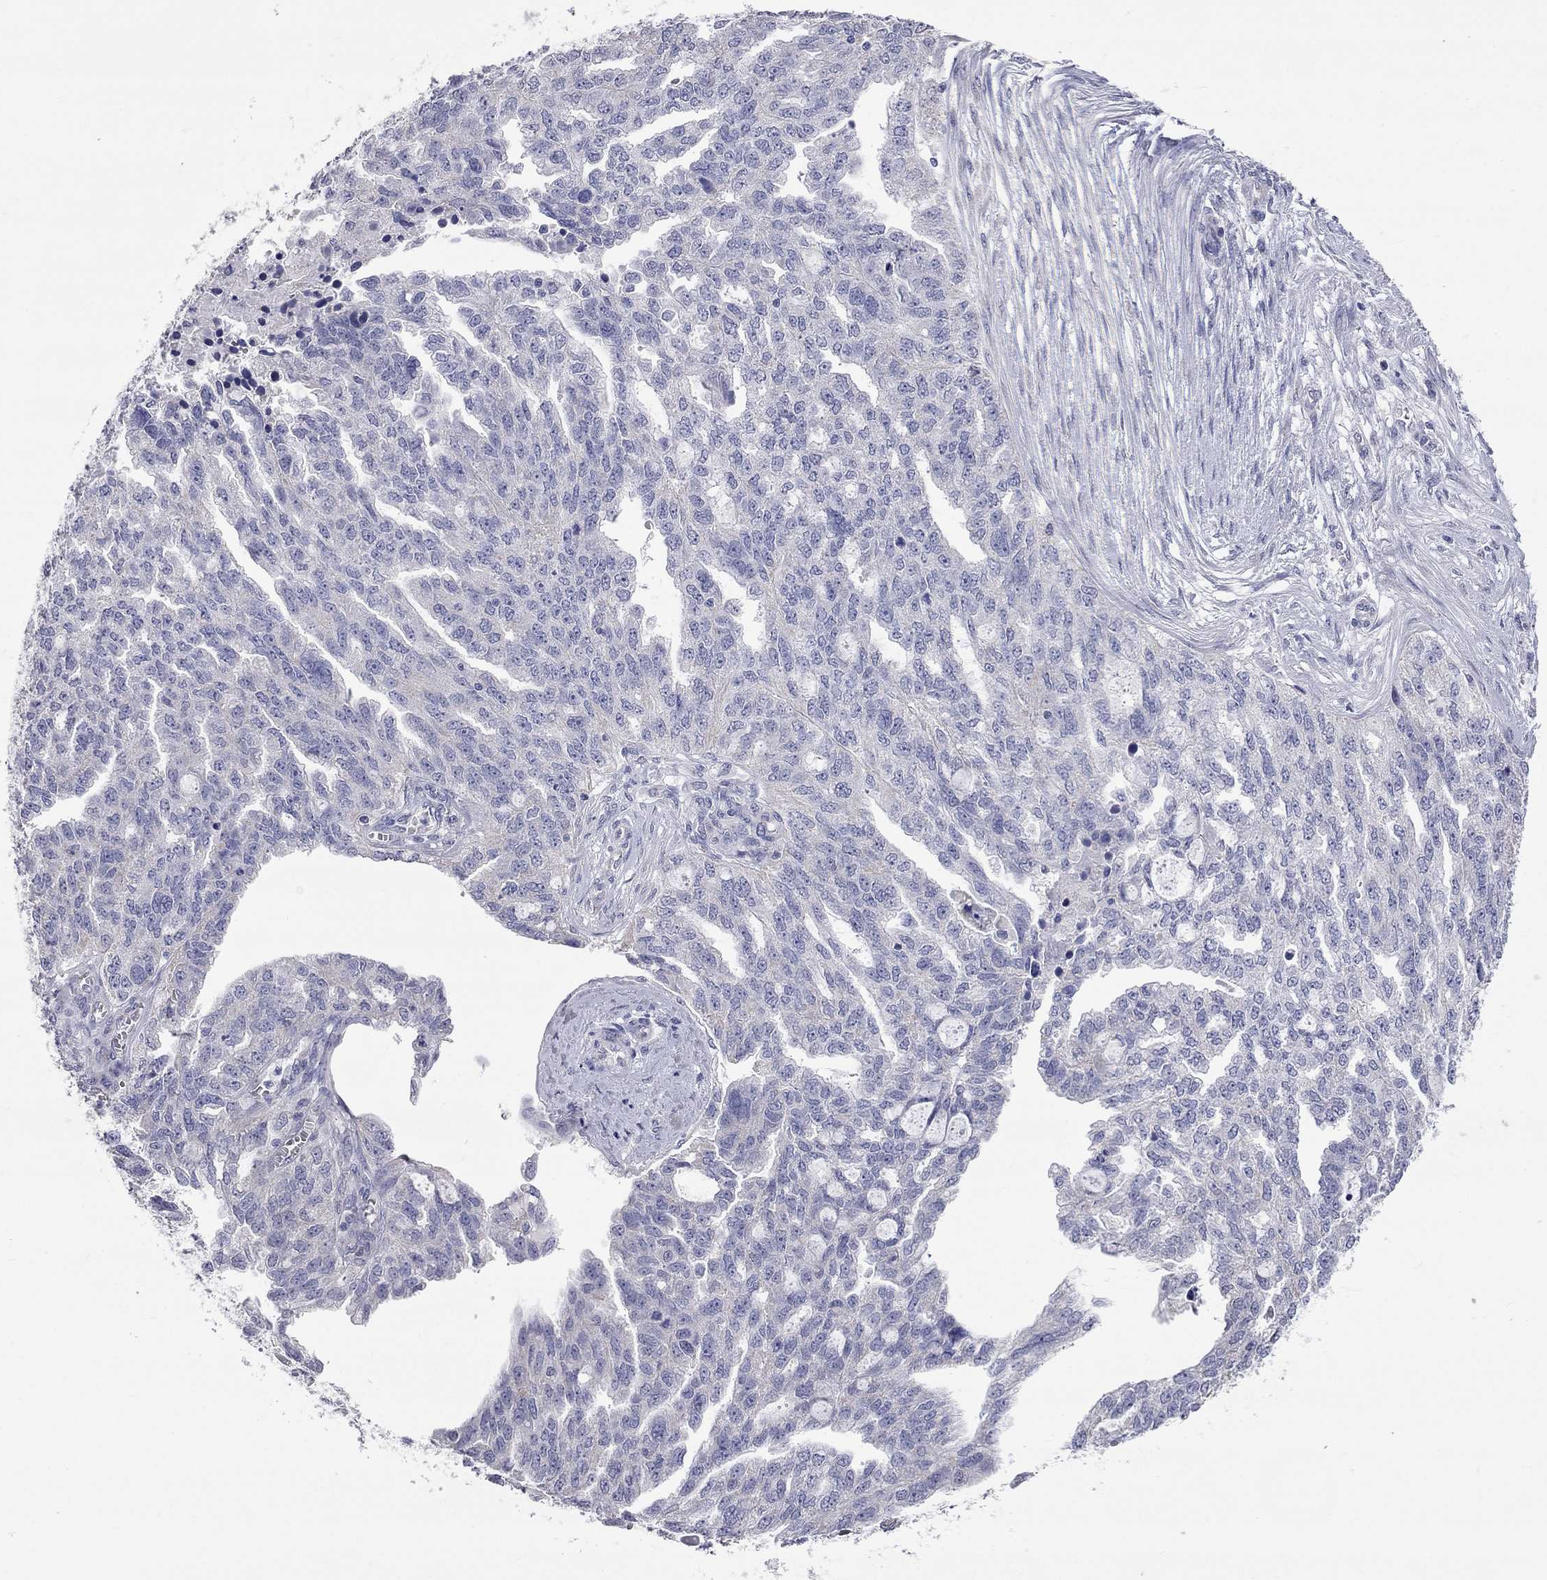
{"staining": {"intensity": "negative", "quantity": "none", "location": "none"}, "tissue": "ovarian cancer", "cell_type": "Tumor cells", "image_type": "cancer", "snomed": [{"axis": "morphology", "description": "Cystadenocarcinoma, serous, NOS"}, {"axis": "topography", "description": "Ovary"}], "caption": "Immunohistochemical staining of ovarian cancer (serous cystadenocarcinoma) exhibits no significant expression in tumor cells. (DAB immunohistochemistry, high magnification).", "gene": "OPRK1", "patient": {"sex": "female", "age": 51}}